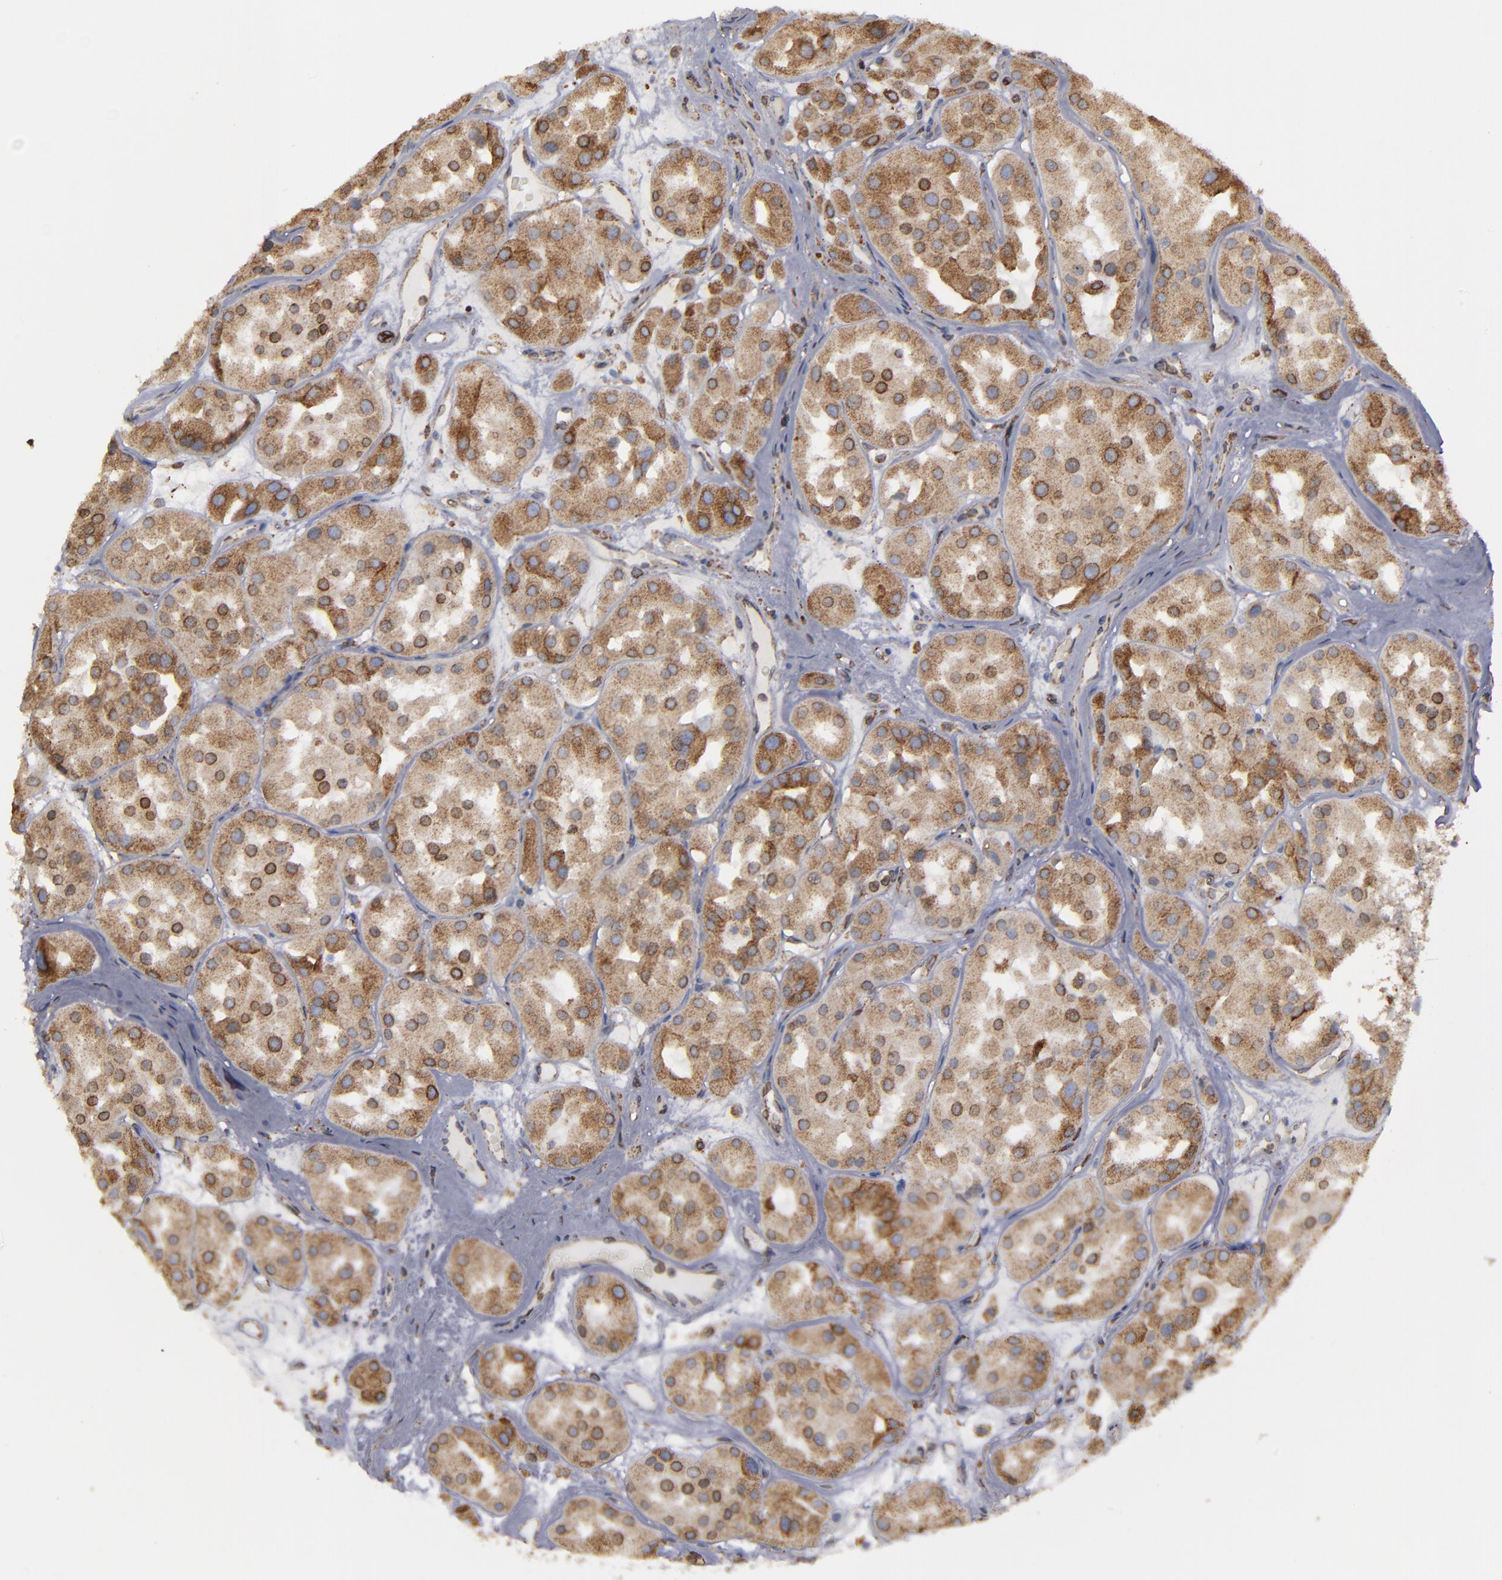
{"staining": {"intensity": "strong", "quantity": ">75%", "location": "cytoplasmic/membranous"}, "tissue": "renal cancer", "cell_type": "Tumor cells", "image_type": "cancer", "snomed": [{"axis": "morphology", "description": "Adenocarcinoma, uncertain malignant potential"}, {"axis": "topography", "description": "Kidney"}], "caption": "DAB immunohistochemical staining of adenocarcinoma,  uncertain malignant potential (renal) reveals strong cytoplasmic/membranous protein positivity in approximately >75% of tumor cells. (Stains: DAB in brown, nuclei in blue, Microscopy: brightfield microscopy at high magnification).", "gene": "ERLIN2", "patient": {"sex": "male", "age": 63}}